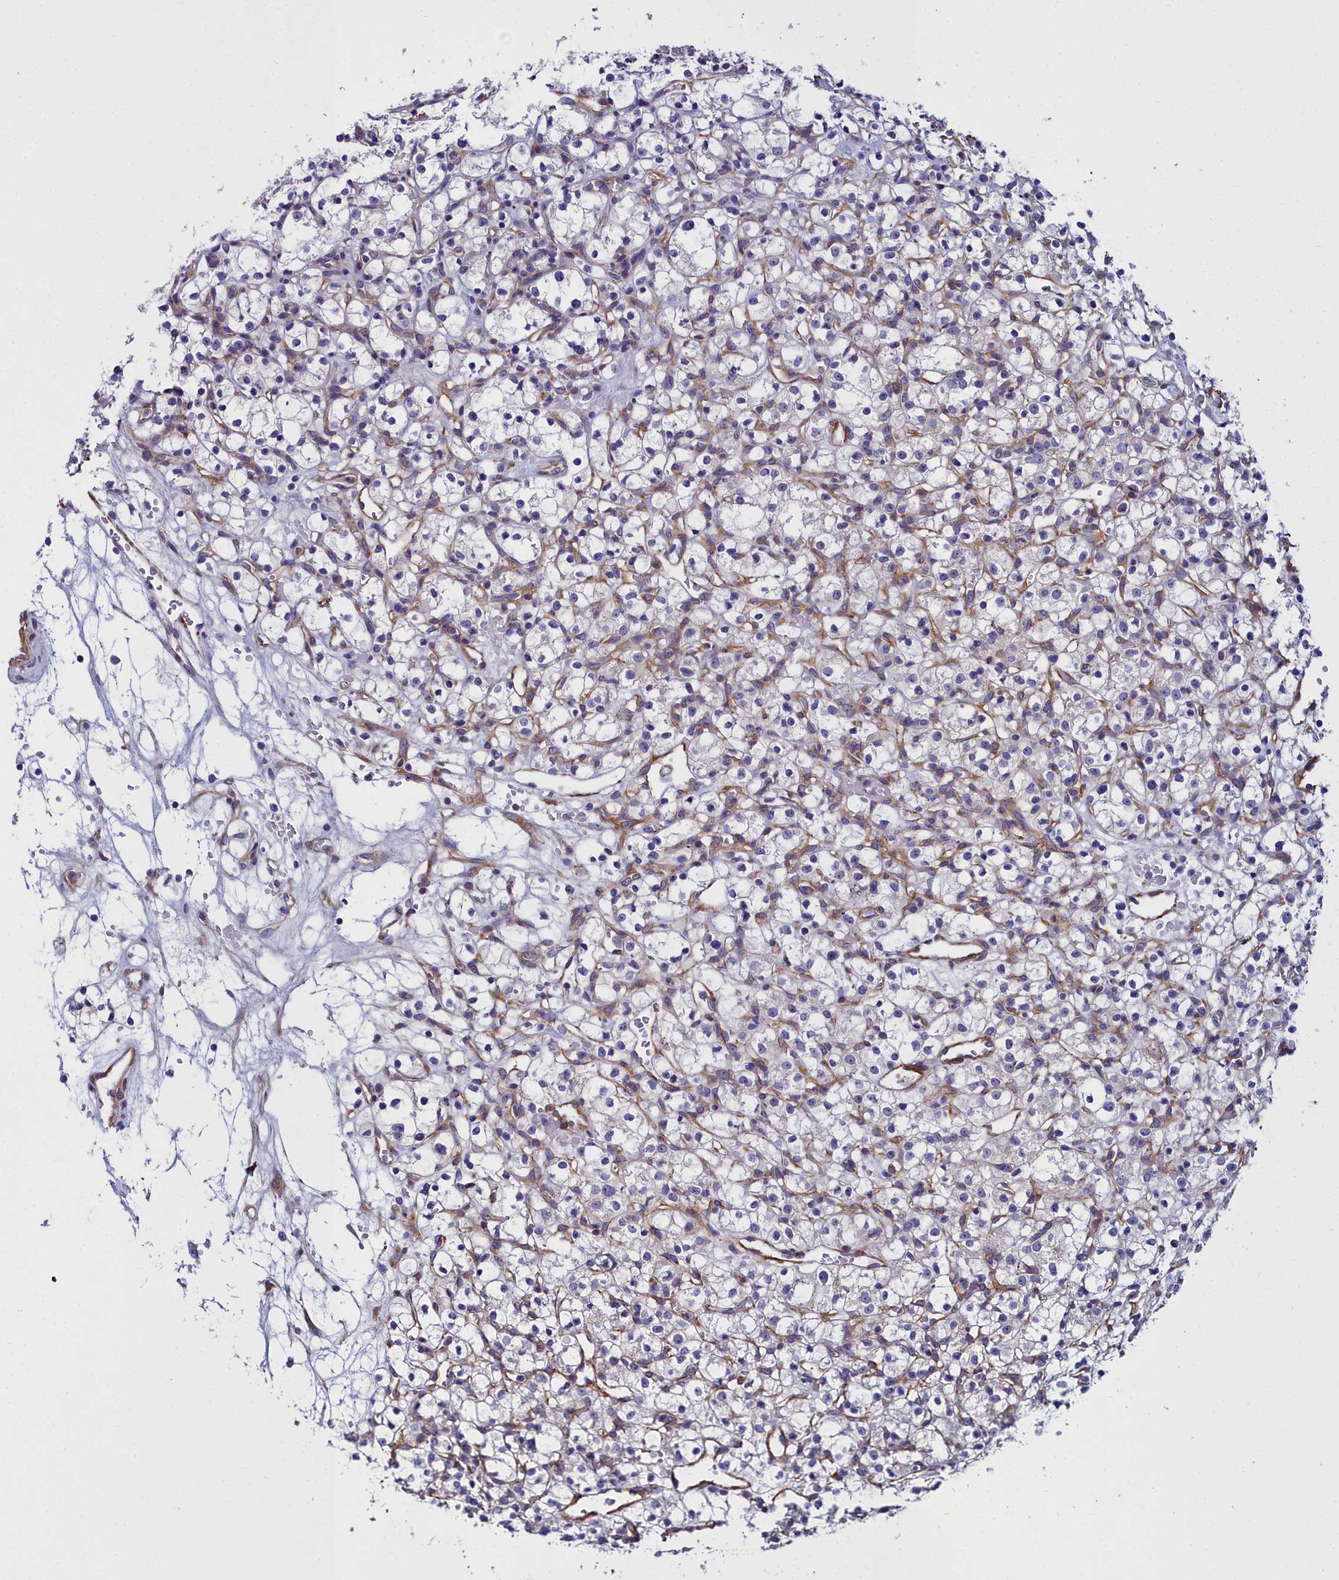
{"staining": {"intensity": "negative", "quantity": "none", "location": "none"}, "tissue": "renal cancer", "cell_type": "Tumor cells", "image_type": "cancer", "snomed": [{"axis": "morphology", "description": "Adenocarcinoma, NOS"}, {"axis": "topography", "description": "Kidney"}], "caption": "DAB immunohistochemical staining of human renal cancer displays no significant staining in tumor cells. (DAB immunohistochemistry (IHC) with hematoxylin counter stain).", "gene": "FADS3", "patient": {"sex": "female", "age": 59}}